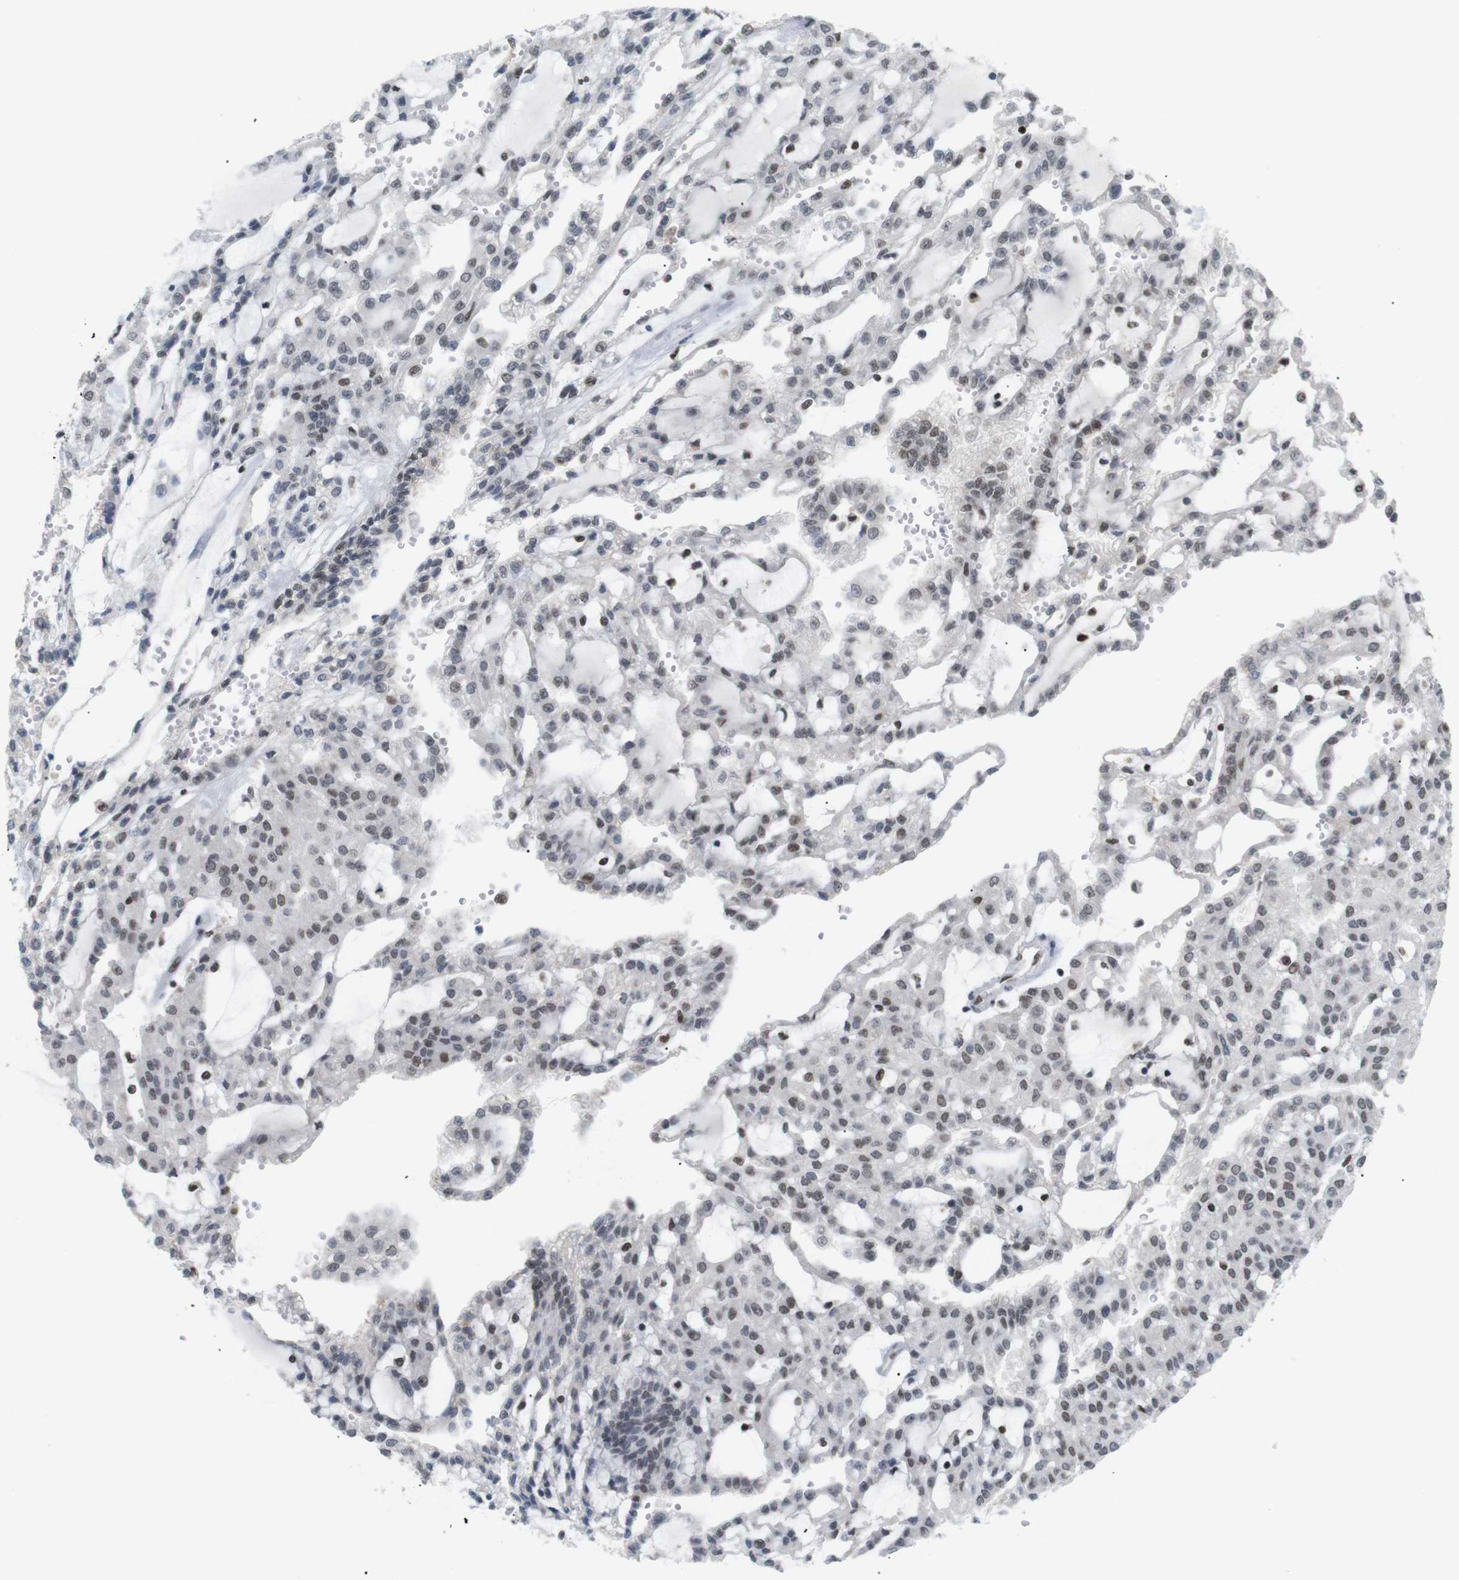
{"staining": {"intensity": "weak", "quantity": "25%-75%", "location": "nuclear"}, "tissue": "renal cancer", "cell_type": "Tumor cells", "image_type": "cancer", "snomed": [{"axis": "morphology", "description": "Adenocarcinoma, NOS"}, {"axis": "topography", "description": "Kidney"}], "caption": "Renal cancer (adenocarcinoma) tissue displays weak nuclear positivity in about 25%-75% of tumor cells, visualized by immunohistochemistry.", "gene": "RIOX2", "patient": {"sex": "male", "age": 63}}